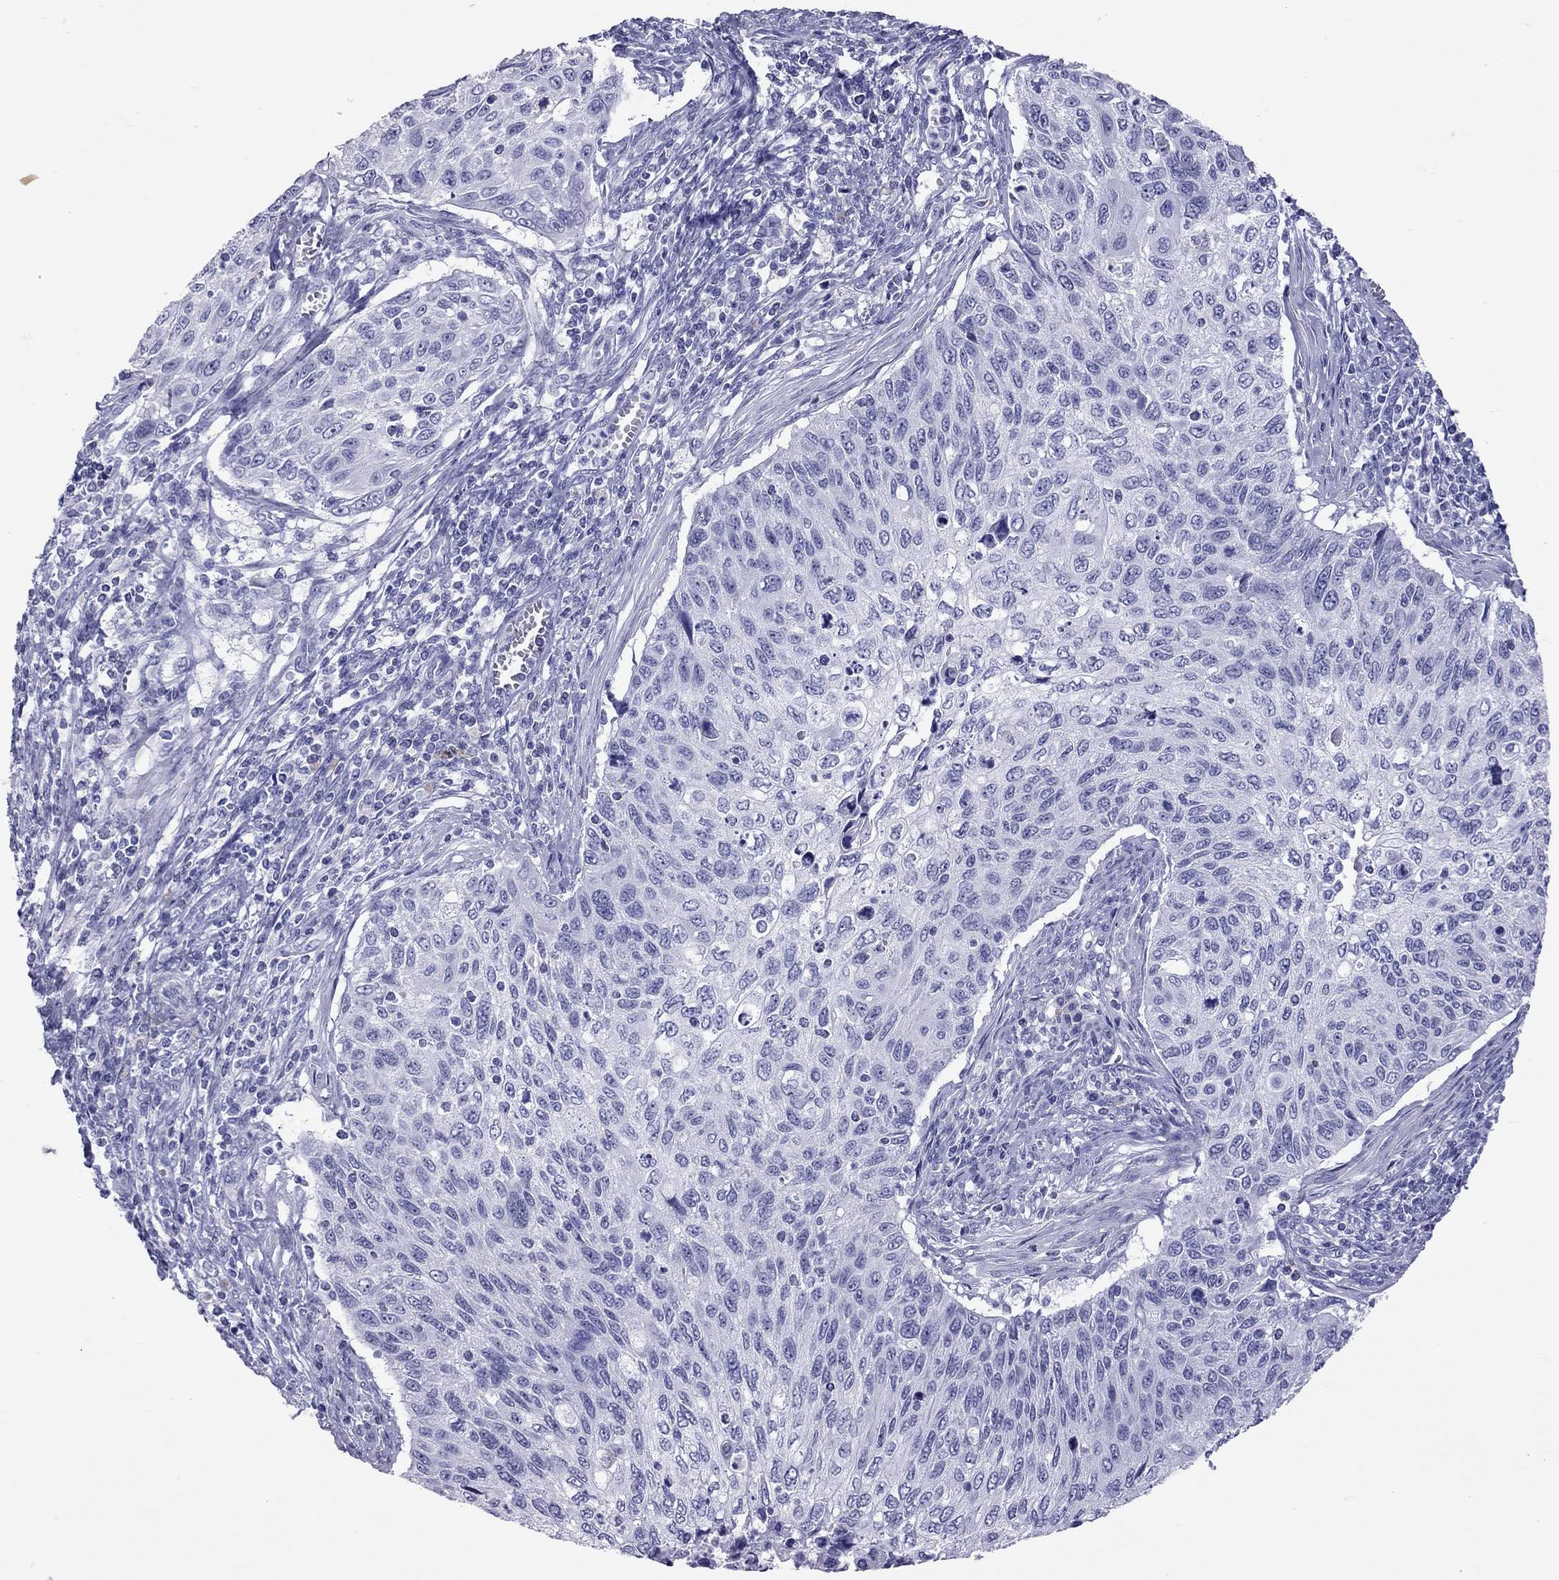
{"staining": {"intensity": "negative", "quantity": "none", "location": "none"}, "tissue": "cervical cancer", "cell_type": "Tumor cells", "image_type": "cancer", "snomed": [{"axis": "morphology", "description": "Squamous cell carcinoma, NOS"}, {"axis": "topography", "description": "Cervix"}], "caption": "Immunohistochemical staining of cervical cancer displays no significant staining in tumor cells.", "gene": "STAG3", "patient": {"sex": "female", "age": 70}}